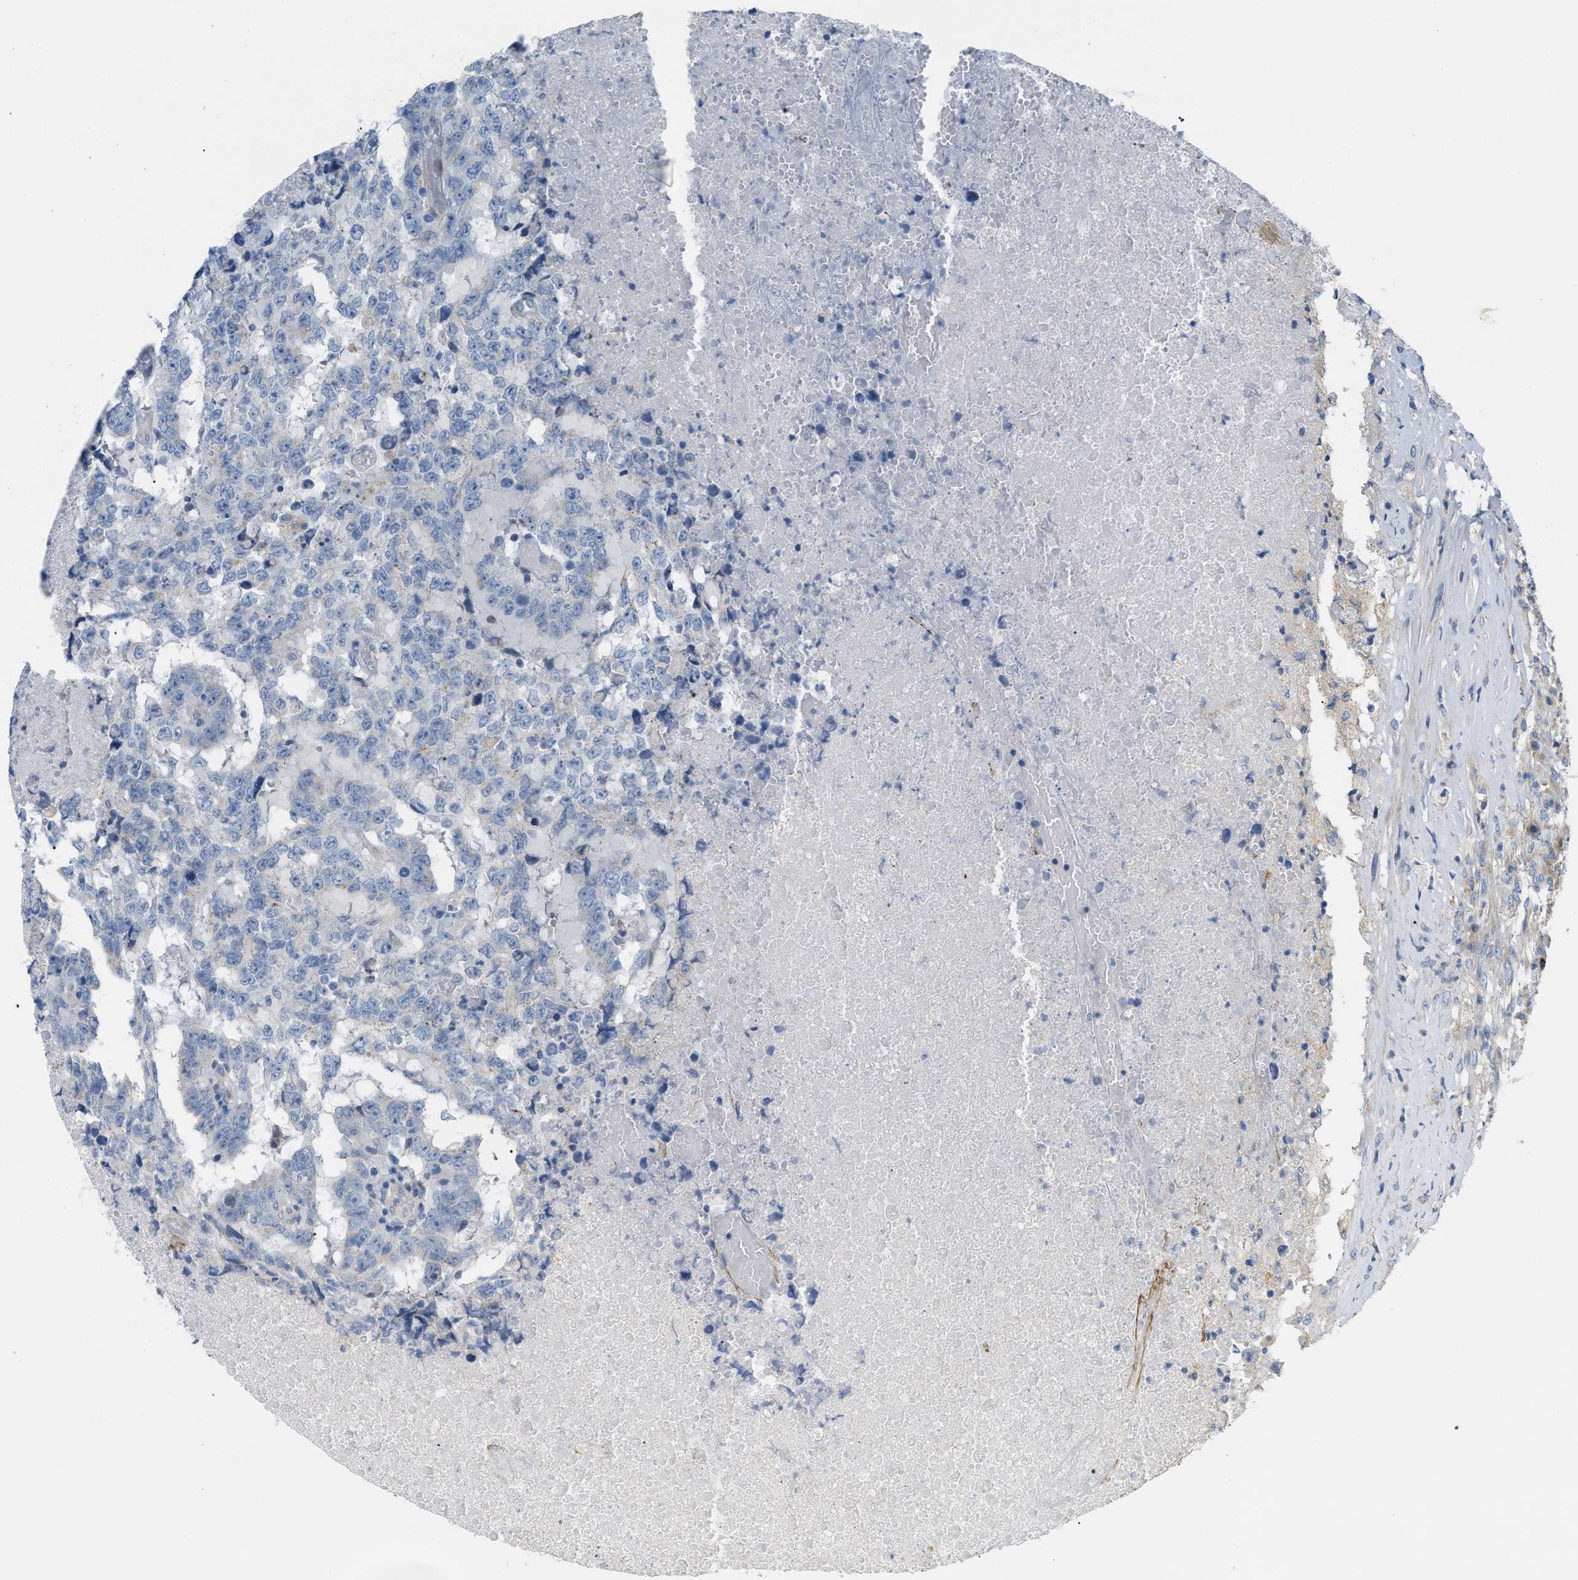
{"staining": {"intensity": "negative", "quantity": "none", "location": "none"}, "tissue": "testis cancer", "cell_type": "Tumor cells", "image_type": "cancer", "snomed": [{"axis": "morphology", "description": "Necrosis, NOS"}, {"axis": "morphology", "description": "Carcinoma, Embryonal, NOS"}, {"axis": "topography", "description": "Testis"}], "caption": "Immunohistochemical staining of embryonal carcinoma (testis) exhibits no significant staining in tumor cells.", "gene": "LMBRD1", "patient": {"sex": "male", "age": 19}}